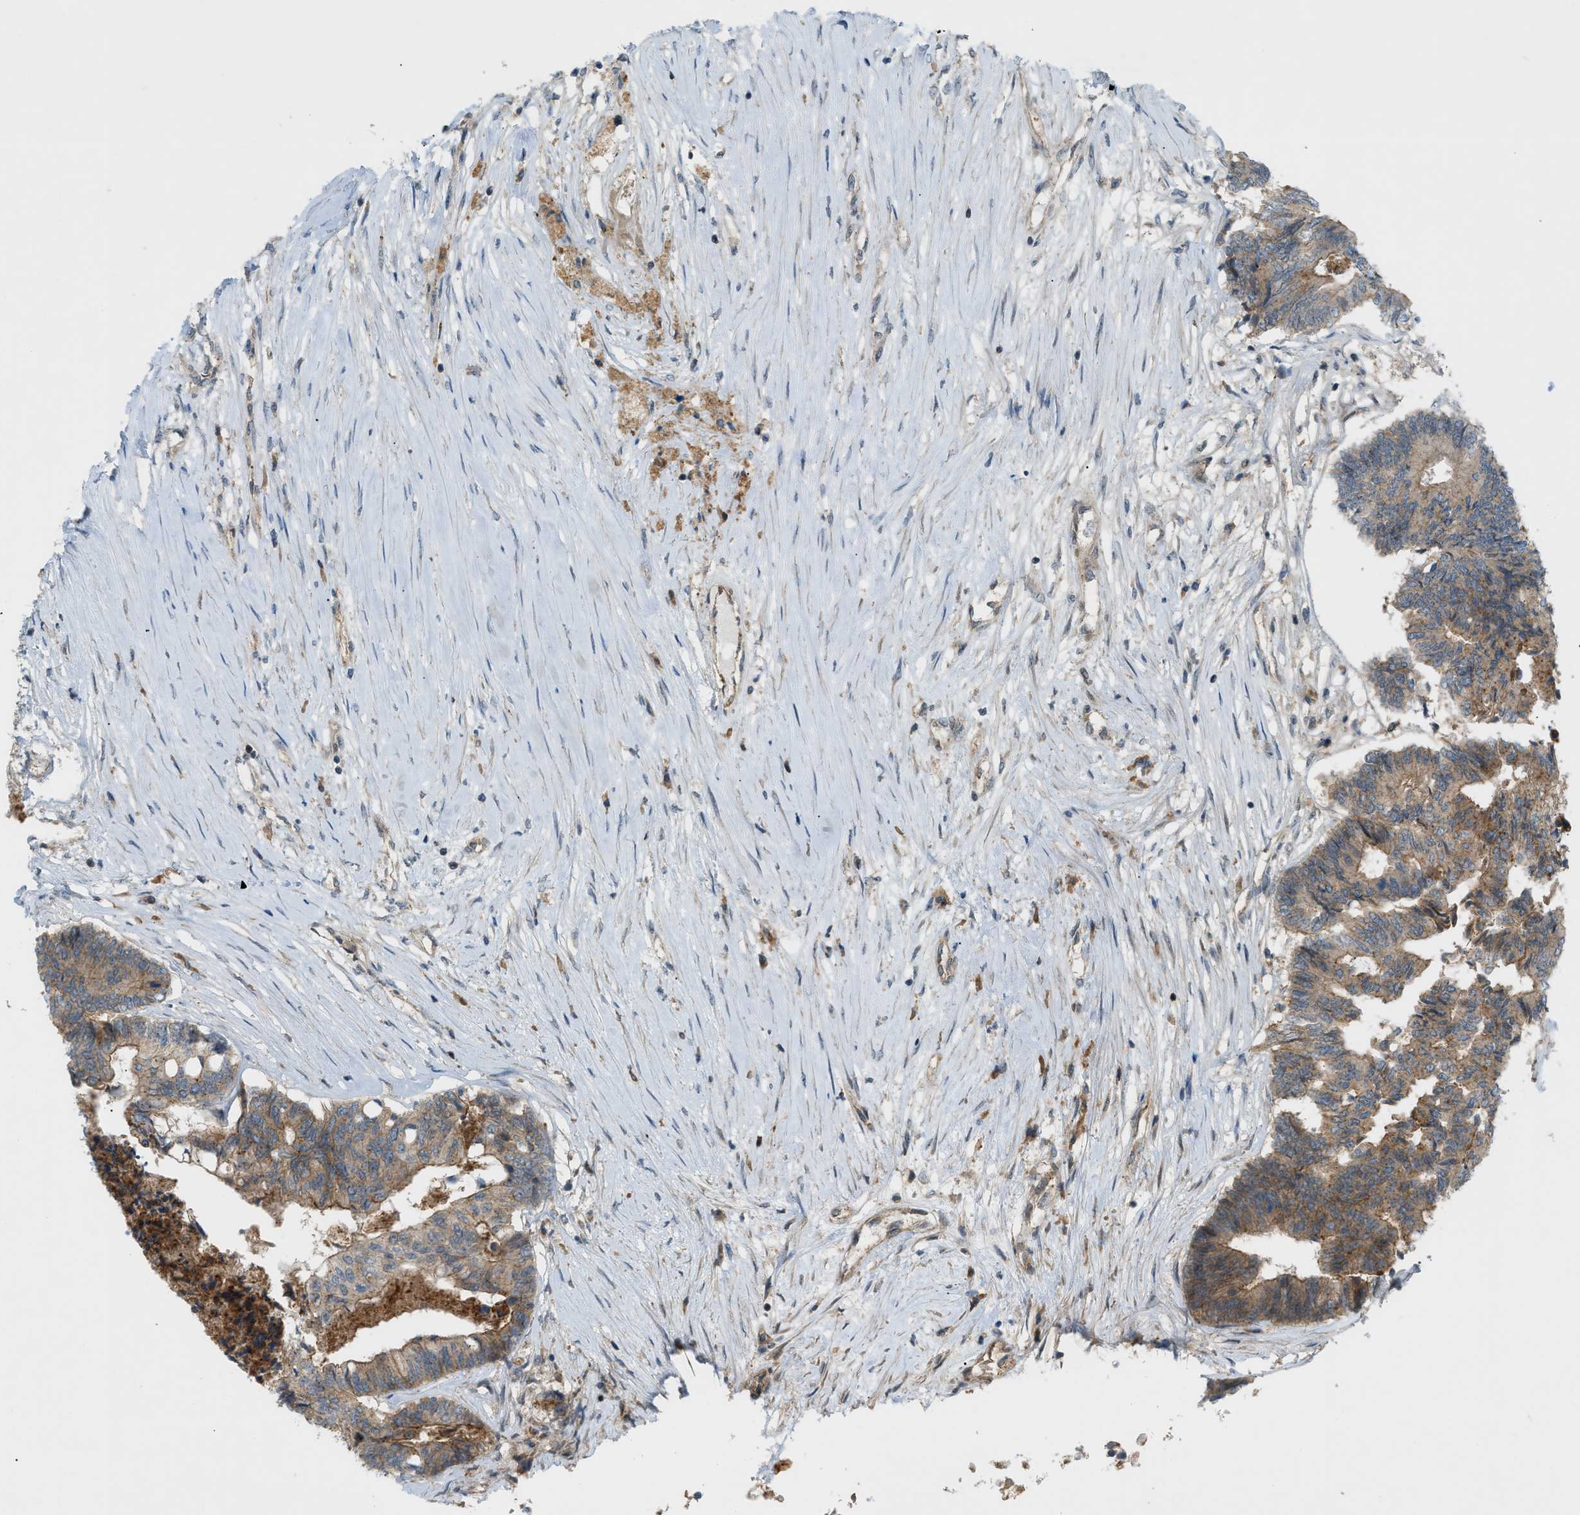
{"staining": {"intensity": "weak", "quantity": ">75%", "location": "cytoplasmic/membranous"}, "tissue": "colorectal cancer", "cell_type": "Tumor cells", "image_type": "cancer", "snomed": [{"axis": "morphology", "description": "Adenocarcinoma, NOS"}, {"axis": "topography", "description": "Rectum"}], "caption": "A low amount of weak cytoplasmic/membranous positivity is identified in approximately >75% of tumor cells in colorectal adenocarcinoma tissue.", "gene": "GRK6", "patient": {"sex": "male", "age": 63}}